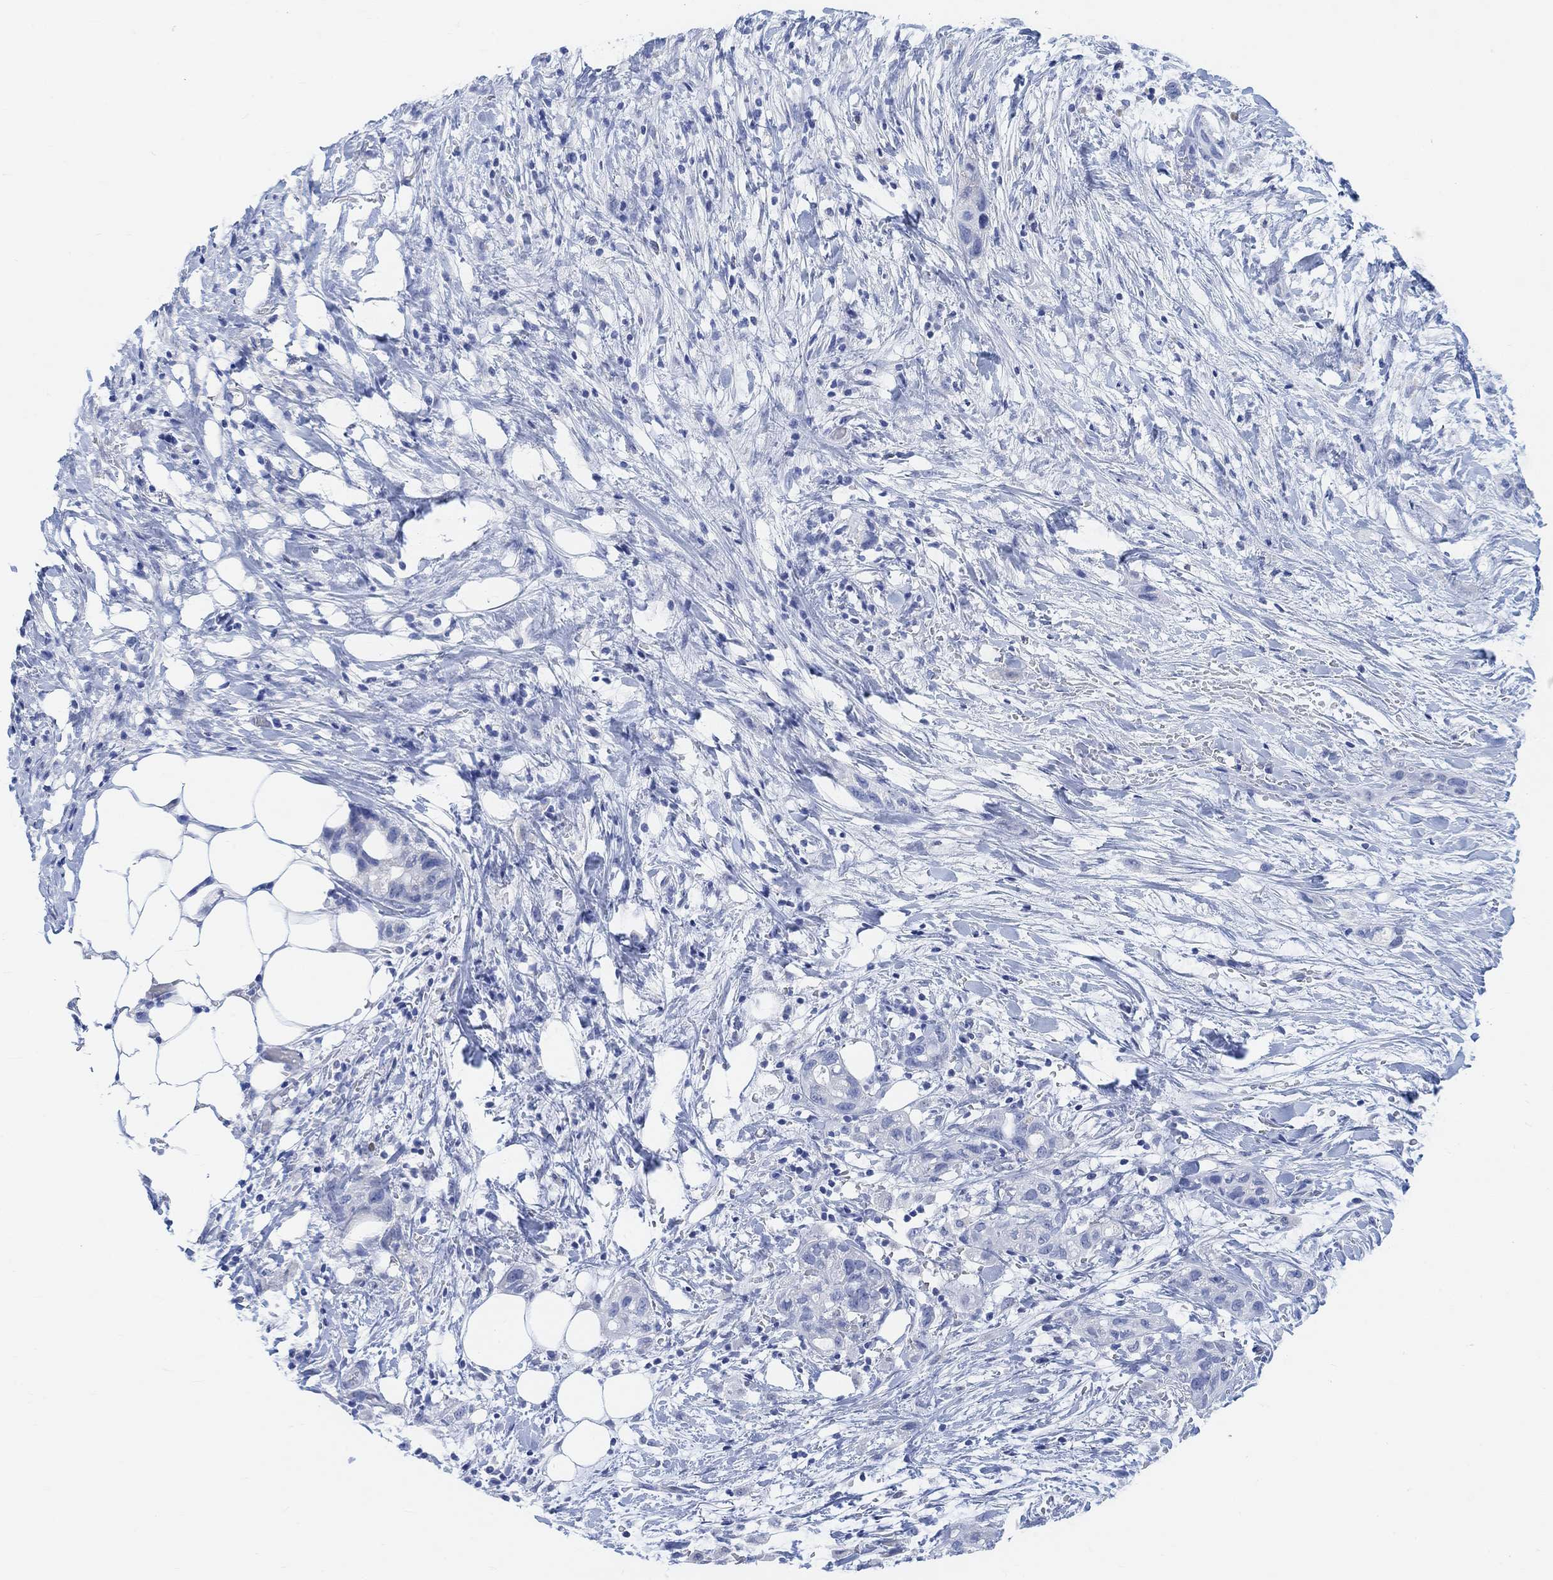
{"staining": {"intensity": "negative", "quantity": "none", "location": "none"}, "tissue": "pancreatic cancer", "cell_type": "Tumor cells", "image_type": "cancer", "snomed": [{"axis": "morphology", "description": "Adenocarcinoma, NOS"}, {"axis": "topography", "description": "Pancreas"}], "caption": "A photomicrograph of human pancreatic cancer (adenocarcinoma) is negative for staining in tumor cells. The staining was performed using DAB (3,3'-diaminobenzidine) to visualize the protein expression in brown, while the nuclei were stained in blue with hematoxylin (Magnification: 20x).", "gene": "ENO4", "patient": {"sex": "female", "age": 72}}